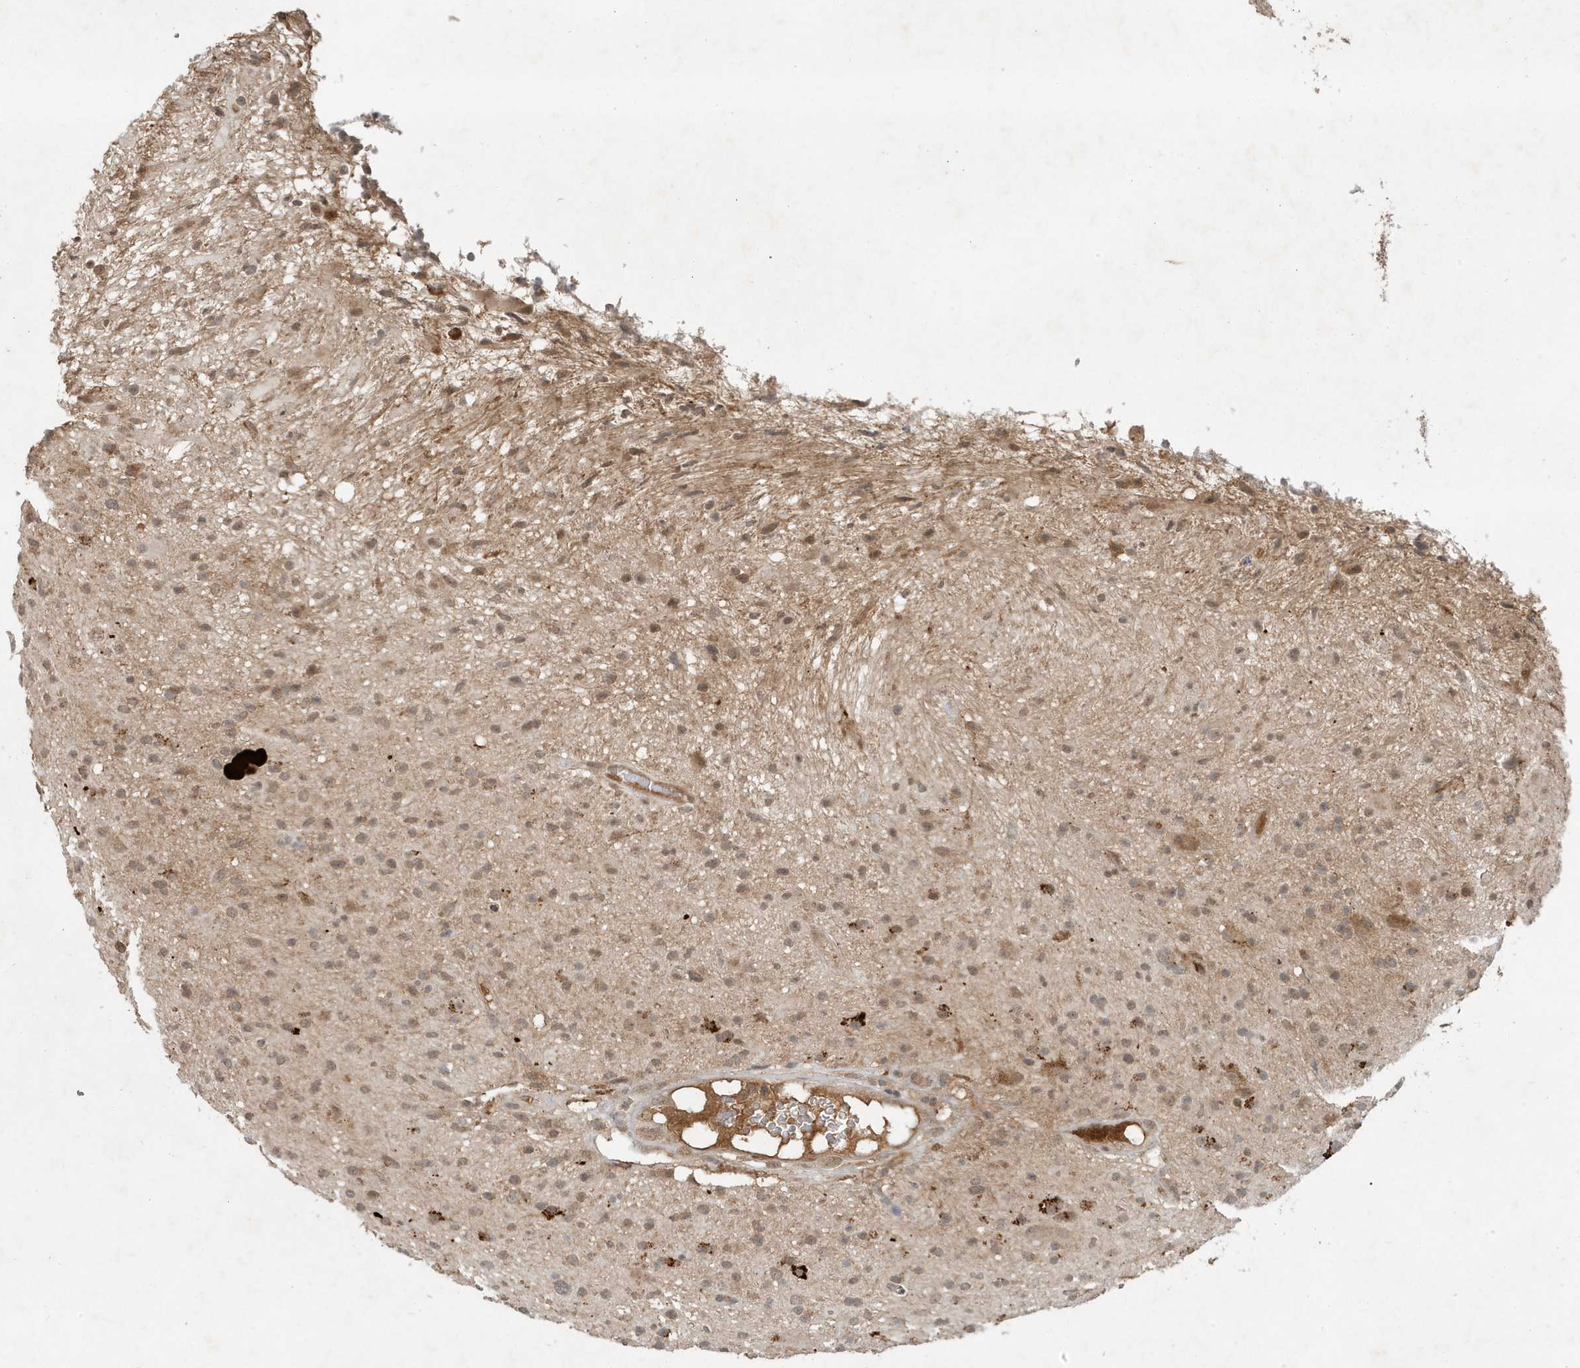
{"staining": {"intensity": "weak", "quantity": ">75%", "location": "cytoplasmic/membranous"}, "tissue": "glioma", "cell_type": "Tumor cells", "image_type": "cancer", "snomed": [{"axis": "morphology", "description": "Glioma, malignant, High grade"}, {"axis": "topography", "description": "Brain"}], "caption": "Immunohistochemical staining of glioma displays weak cytoplasmic/membranous protein positivity in about >75% of tumor cells.", "gene": "ABCB9", "patient": {"sex": "male", "age": 33}}